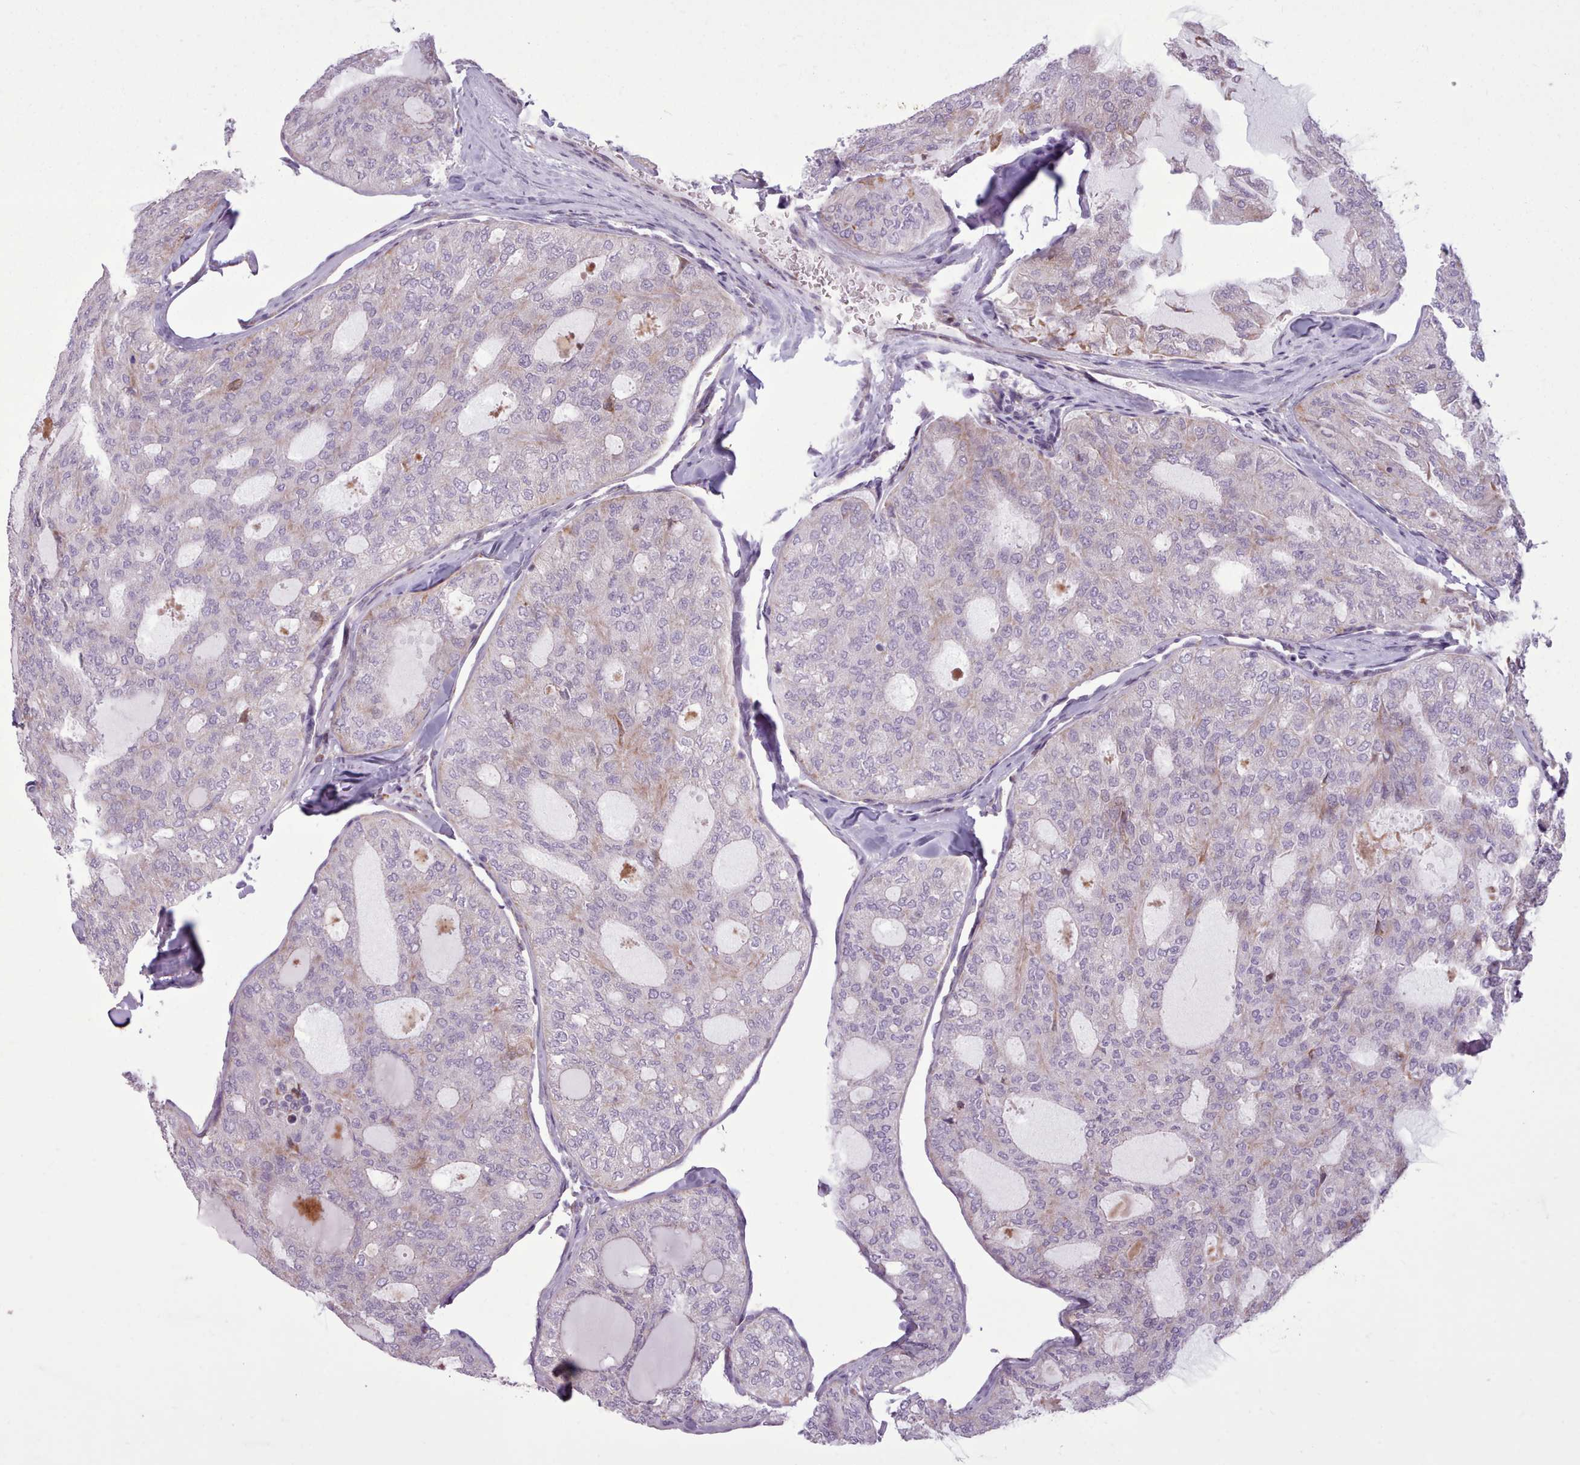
{"staining": {"intensity": "moderate", "quantity": "<25%", "location": "cytoplasmic/membranous"}, "tissue": "thyroid cancer", "cell_type": "Tumor cells", "image_type": "cancer", "snomed": [{"axis": "morphology", "description": "Follicular adenoma carcinoma, NOS"}, {"axis": "topography", "description": "Thyroid gland"}], "caption": "There is low levels of moderate cytoplasmic/membranous positivity in tumor cells of follicular adenoma carcinoma (thyroid), as demonstrated by immunohistochemical staining (brown color).", "gene": "AVL9", "patient": {"sex": "male", "age": 75}}